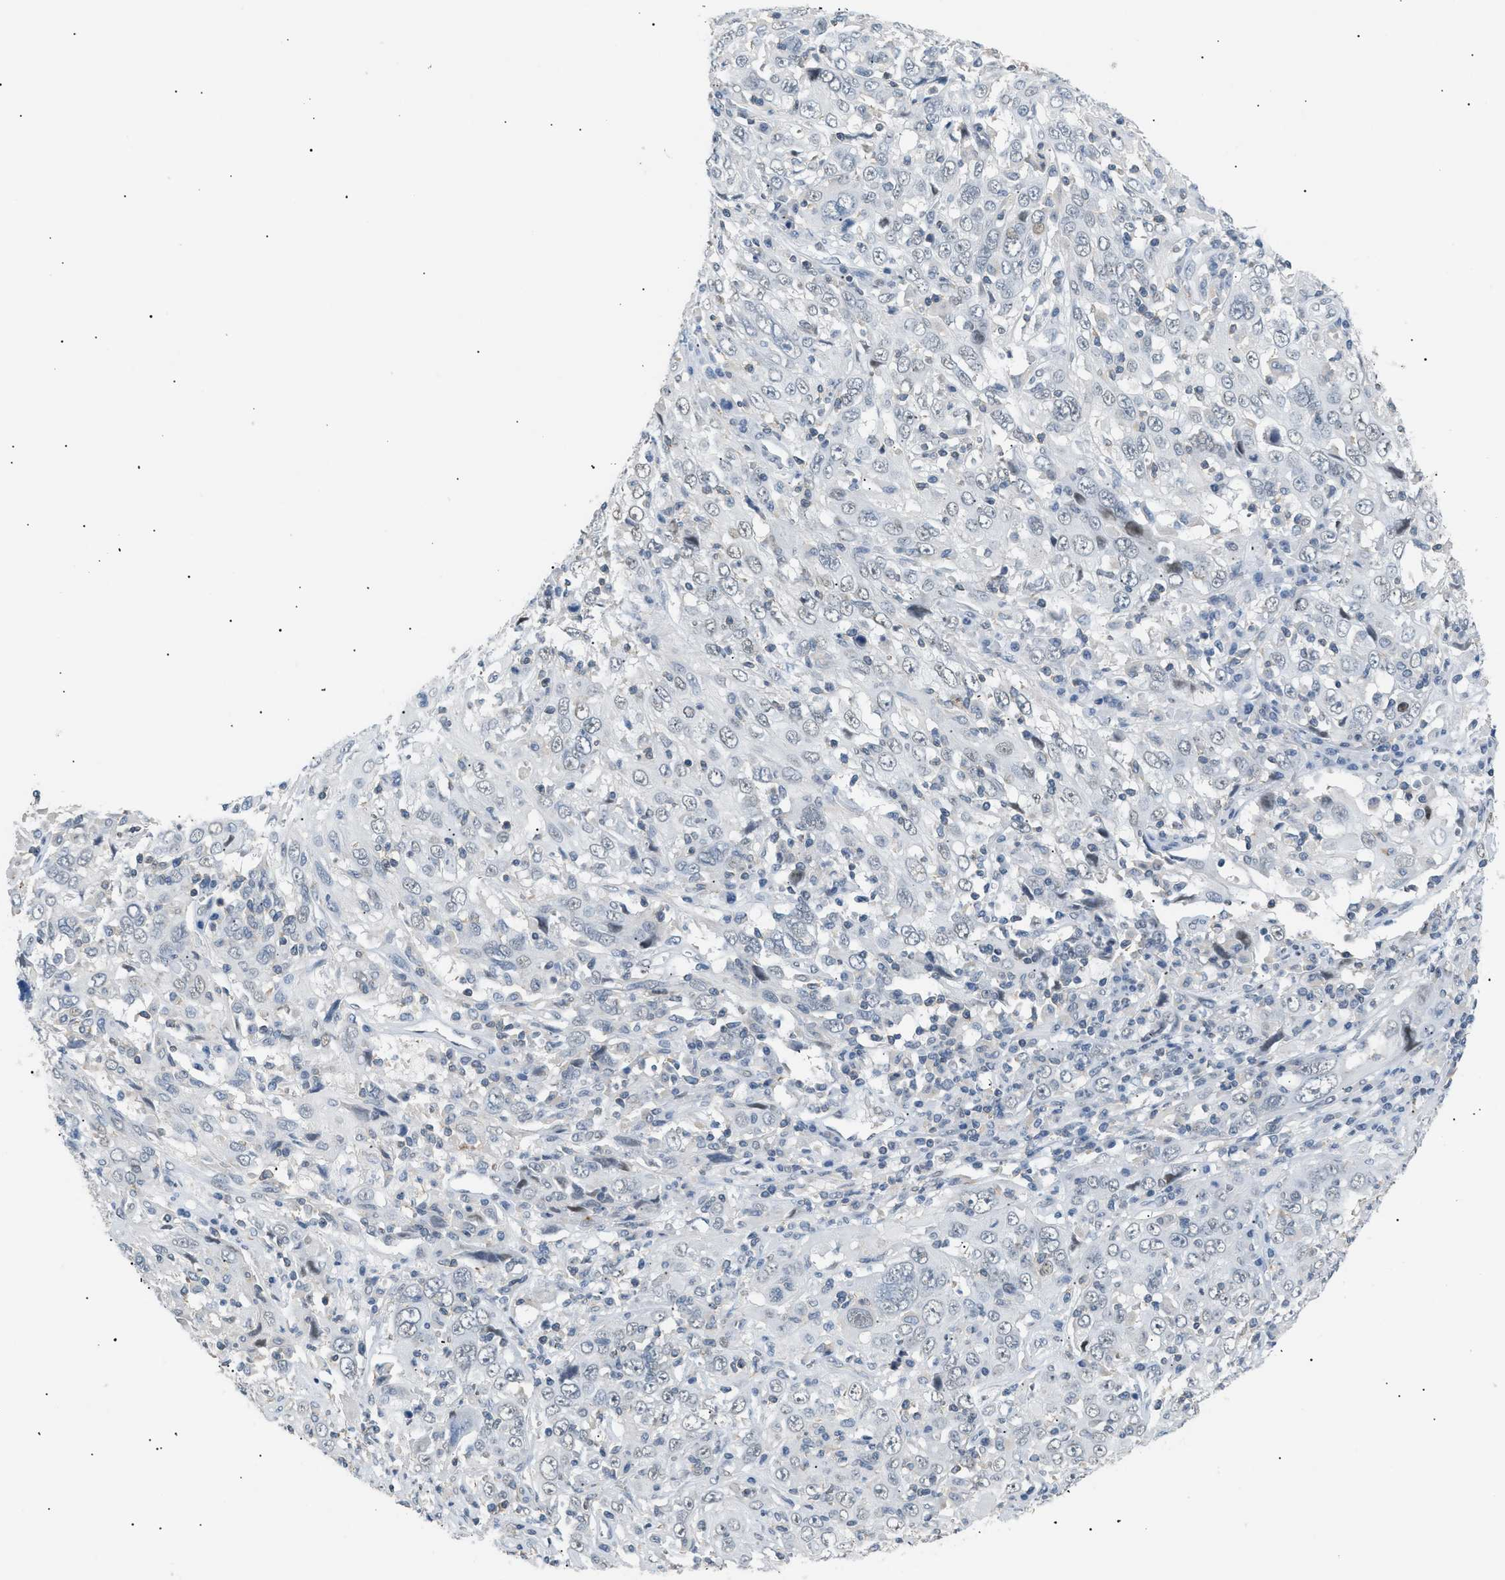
{"staining": {"intensity": "negative", "quantity": "none", "location": "none"}, "tissue": "cervical cancer", "cell_type": "Tumor cells", "image_type": "cancer", "snomed": [{"axis": "morphology", "description": "Squamous cell carcinoma, NOS"}, {"axis": "topography", "description": "Cervix"}], "caption": "Tumor cells show no significant expression in cervical cancer.", "gene": "KCNC3", "patient": {"sex": "female", "age": 46}}